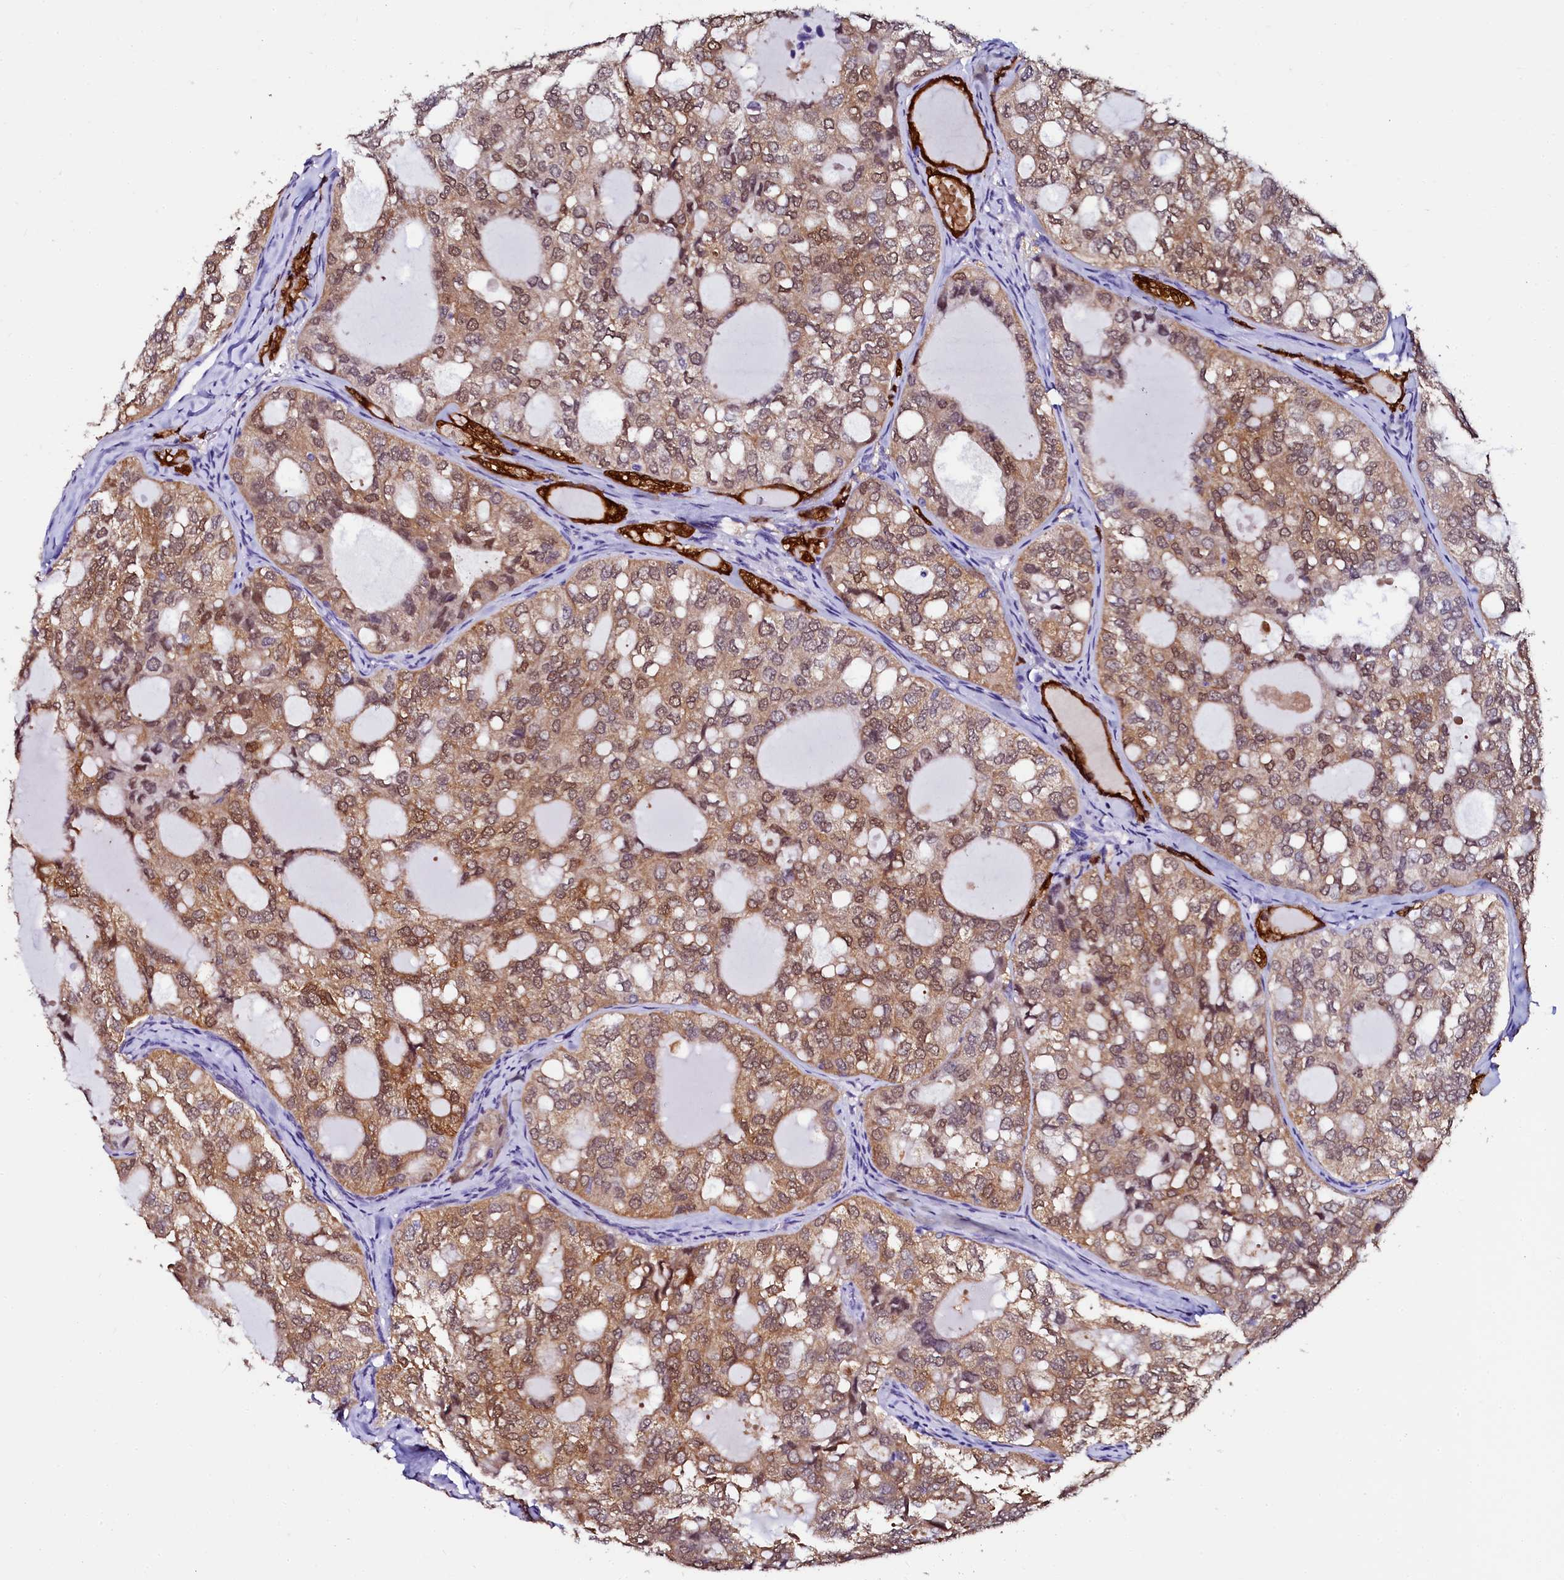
{"staining": {"intensity": "moderate", "quantity": ">75%", "location": "cytoplasmic/membranous,nuclear"}, "tissue": "thyroid cancer", "cell_type": "Tumor cells", "image_type": "cancer", "snomed": [{"axis": "morphology", "description": "Follicular adenoma carcinoma, NOS"}, {"axis": "topography", "description": "Thyroid gland"}], "caption": "Thyroid cancer stained with a protein marker reveals moderate staining in tumor cells.", "gene": "SORD", "patient": {"sex": "male", "age": 75}}